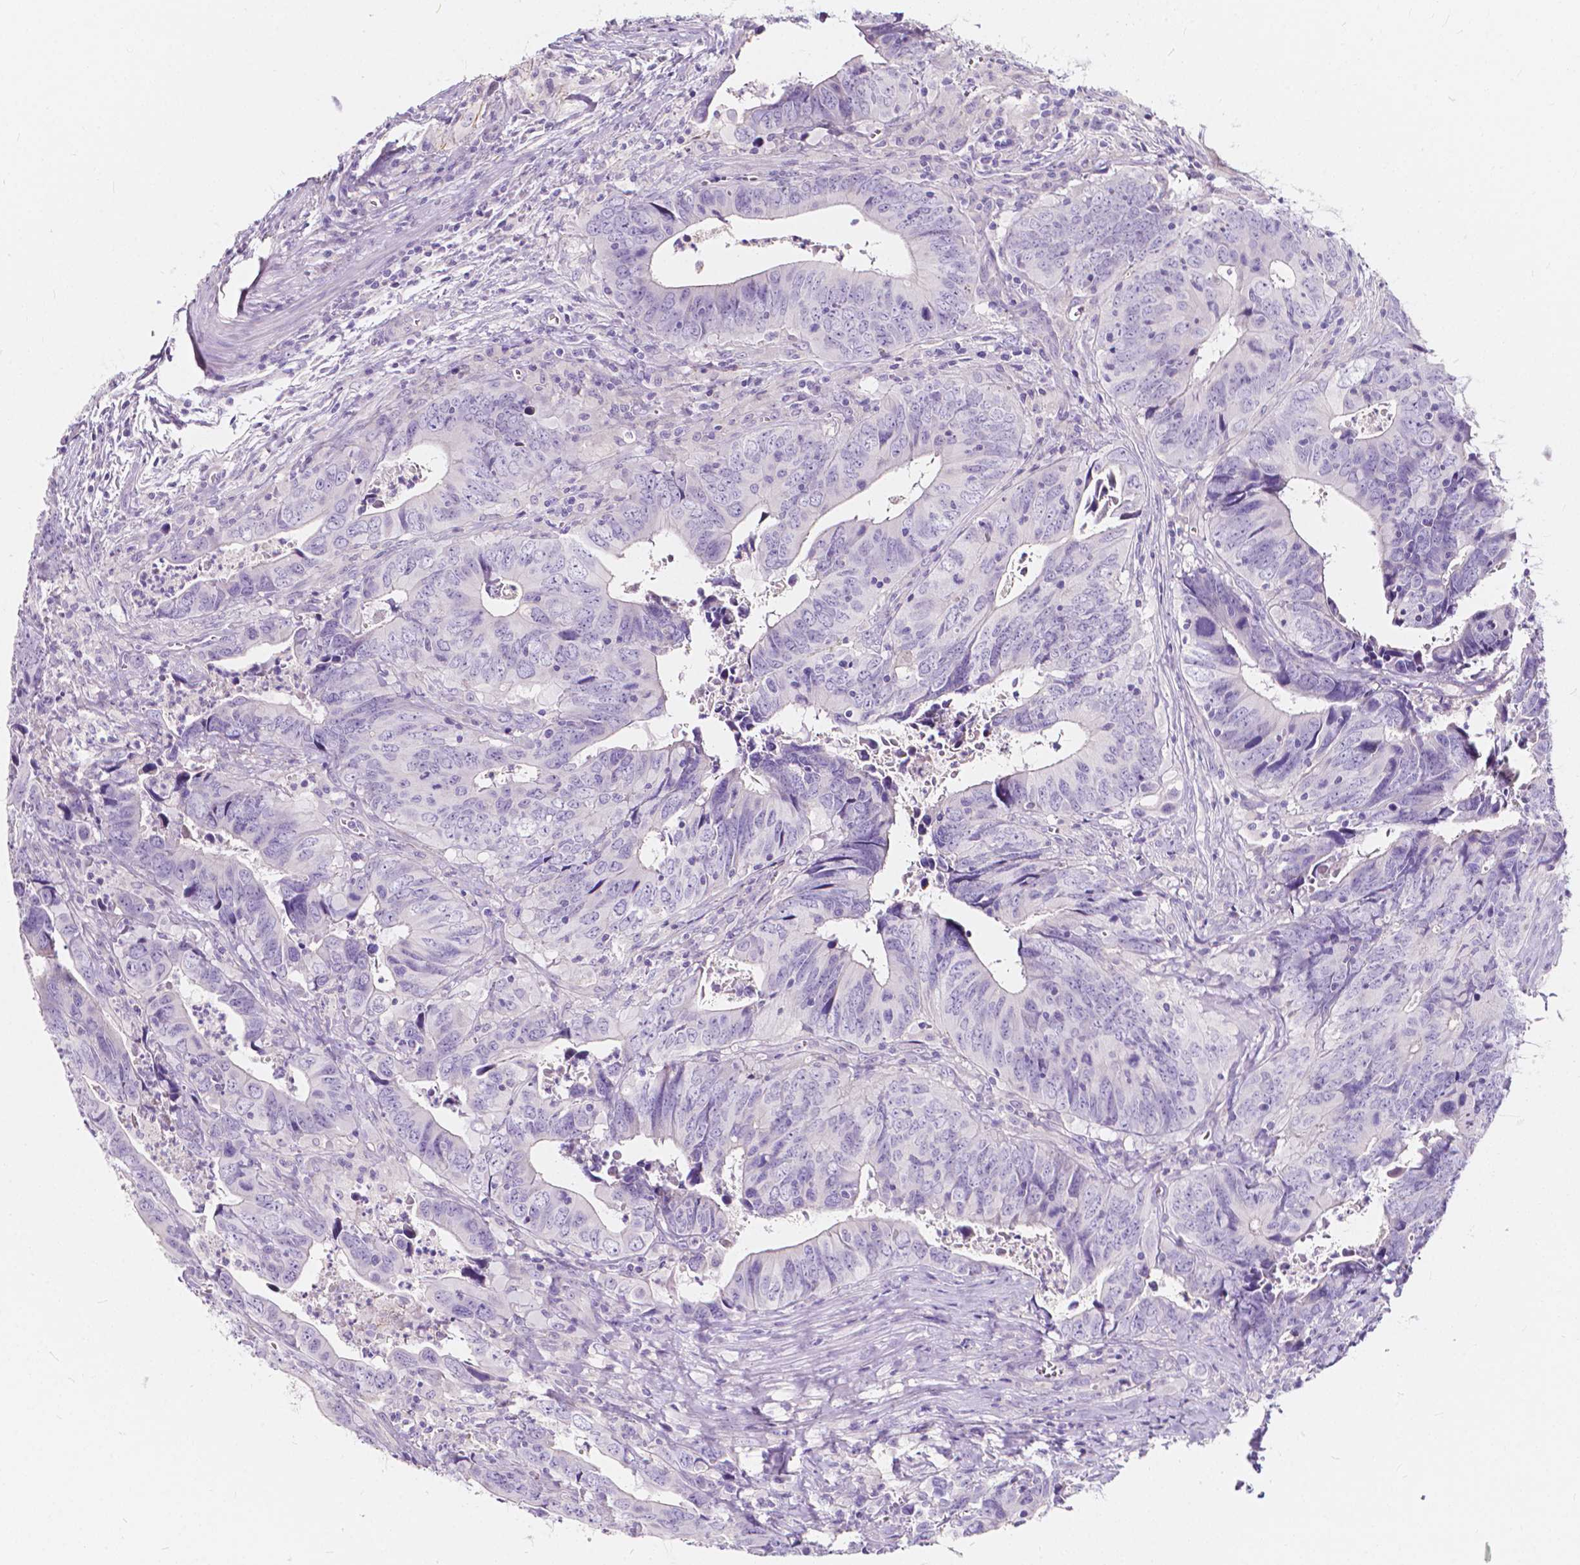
{"staining": {"intensity": "negative", "quantity": "none", "location": "none"}, "tissue": "colorectal cancer", "cell_type": "Tumor cells", "image_type": "cancer", "snomed": [{"axis": "morphology", "description": "Adenocarcinoma, NOS"}, {"axis": "topography", "description": "Colon"}], "caption": "Protein analysis of colorectal cancer displays no significant staining in tumor cells. (DAB (3,3'-diaminobenzidine) immunohistochemistry (IHC), high magnification).", "gene": "CLSTN2", "patient": {"sex": "female", "age": 82}}